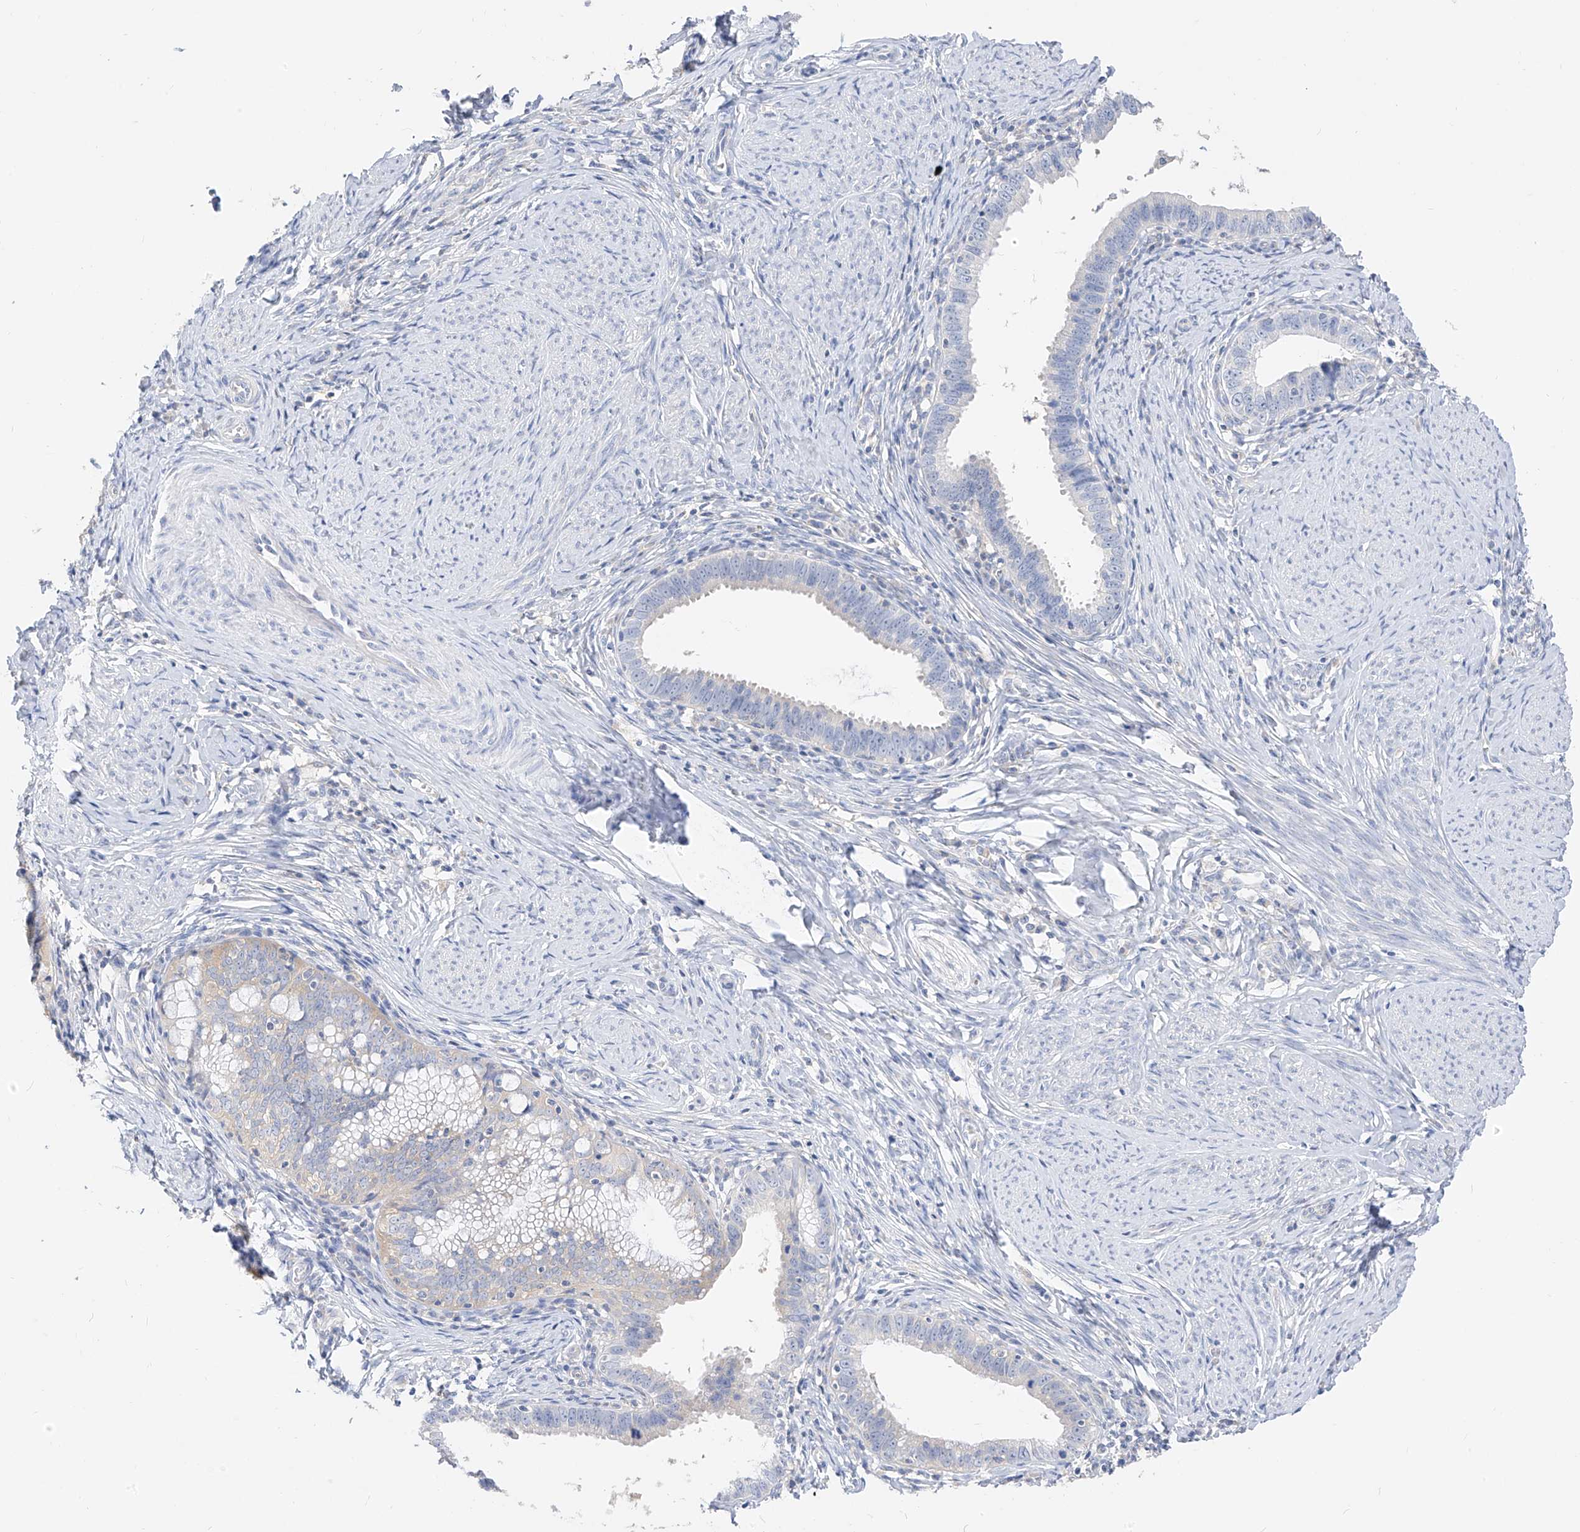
{"staining": {"intensity": "negative", "quantity": "none", "location": "none"}, "tissue": "cervical cancer", "cell_type": "Tumor cells", "image_type": "cancer", "snomed": [{"axis": "morphology", "description": "Adenocarcinoma, NOS"}, {"axis": "topography", "description": "Cervix"}], "caption": "Immunohistochemistry photomicrograph of adenocarcinoma (cervical) stained for a protein (brown), which demonstrates no staining in tumor cells. (DAB (3,3'-diaminobenzidine) immunohistochemistry with hematoxylin counter stain).", "gene": "ZZEF1", "patient": {"sex": "female", "age": 36}}